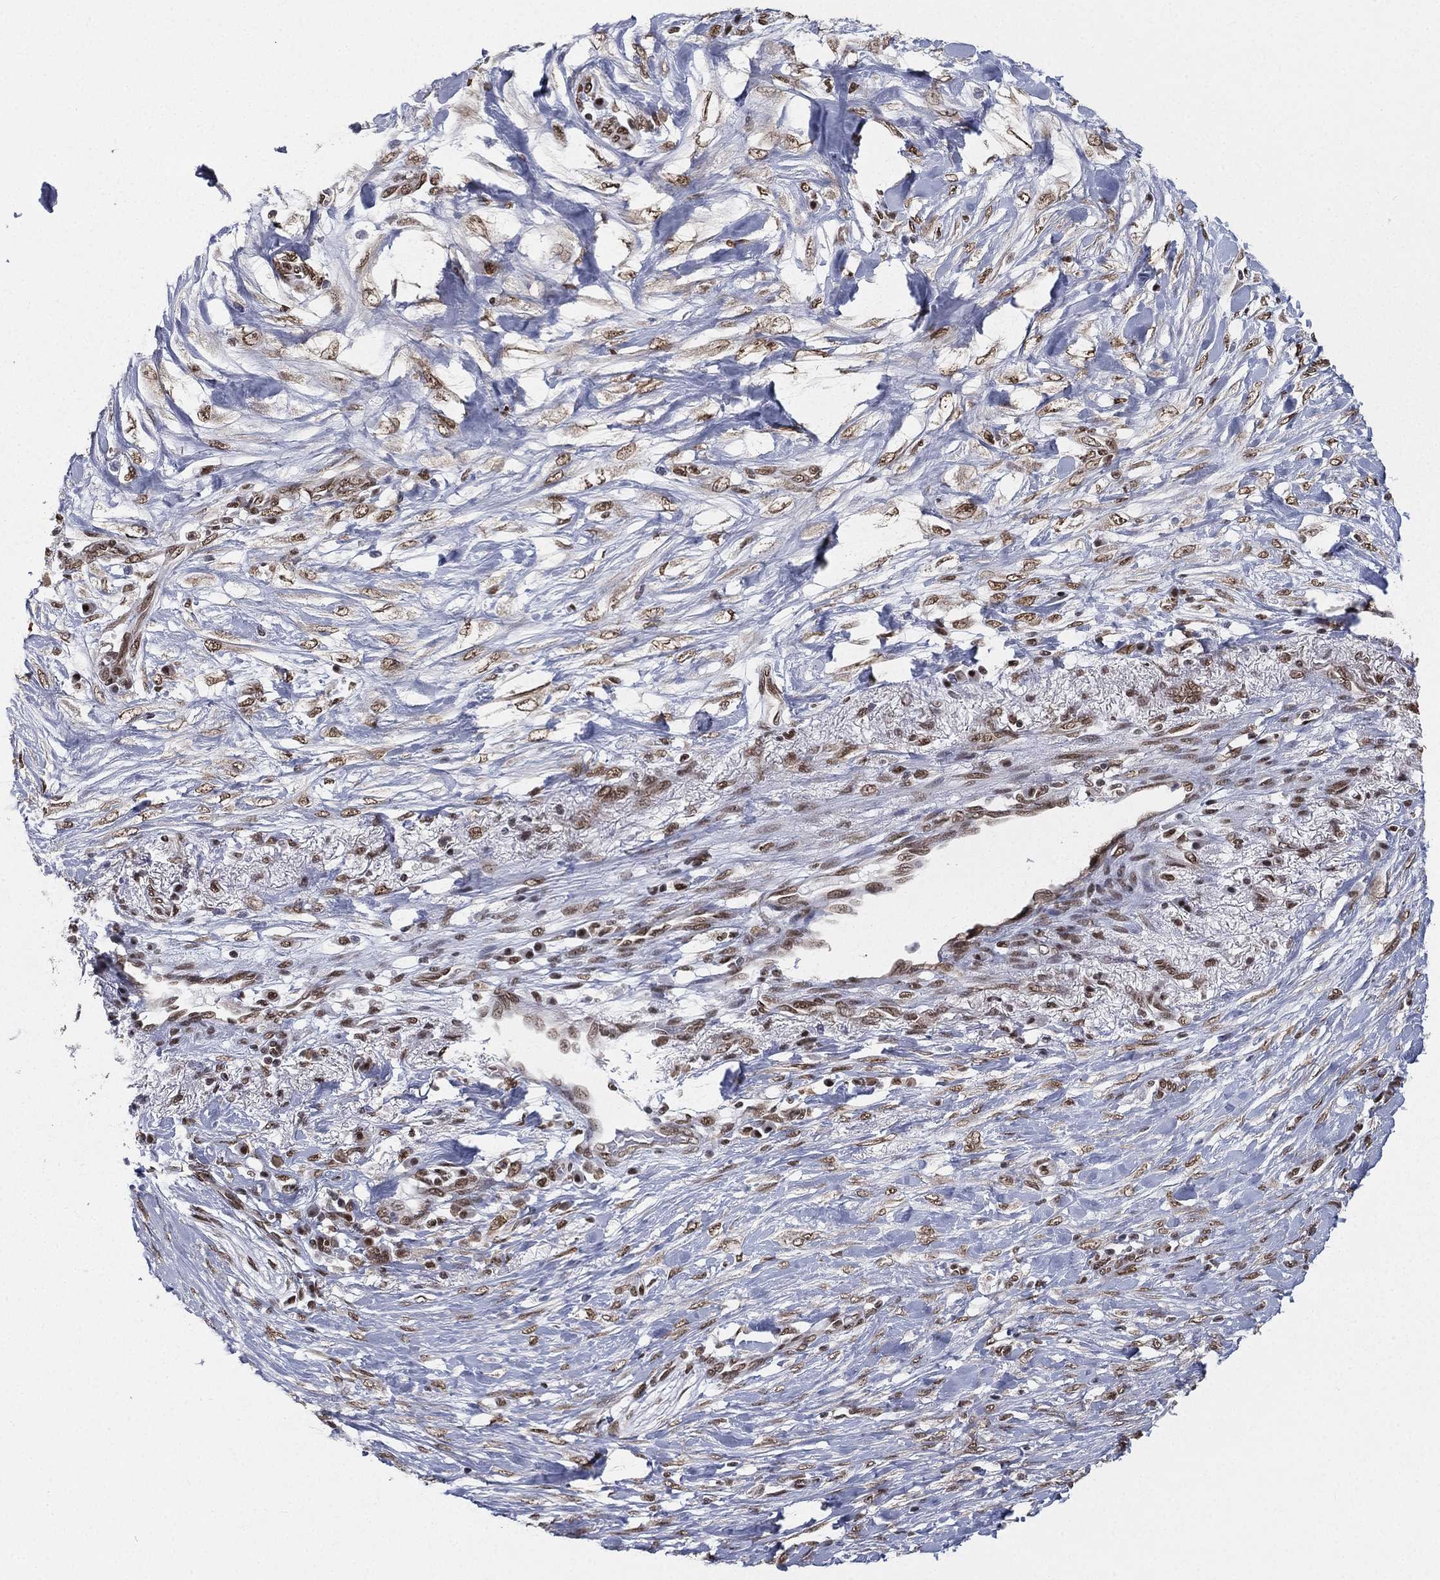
{"staining": {"intensity": "strong", "quantity": "25%-75%", "location": "nuclear"}, "tissue": "pancreatic cancer", "cell_type": "Tumor cells", "image_type": "cancer", "snomed": [{"axis": "morphology", "description": "Adenocarcinoma, NOS"}, {"axis": "topography", "description": "Pancreas"}], "caption": "A histopathology image showing strong nuclear expression in approximately 25%-75% of tumor cells in pancreatic cancer, as visualized by brown immunohistochemical staining.", "gene": "FUBP3", "patient": {"sex": "female", "age": 72}}